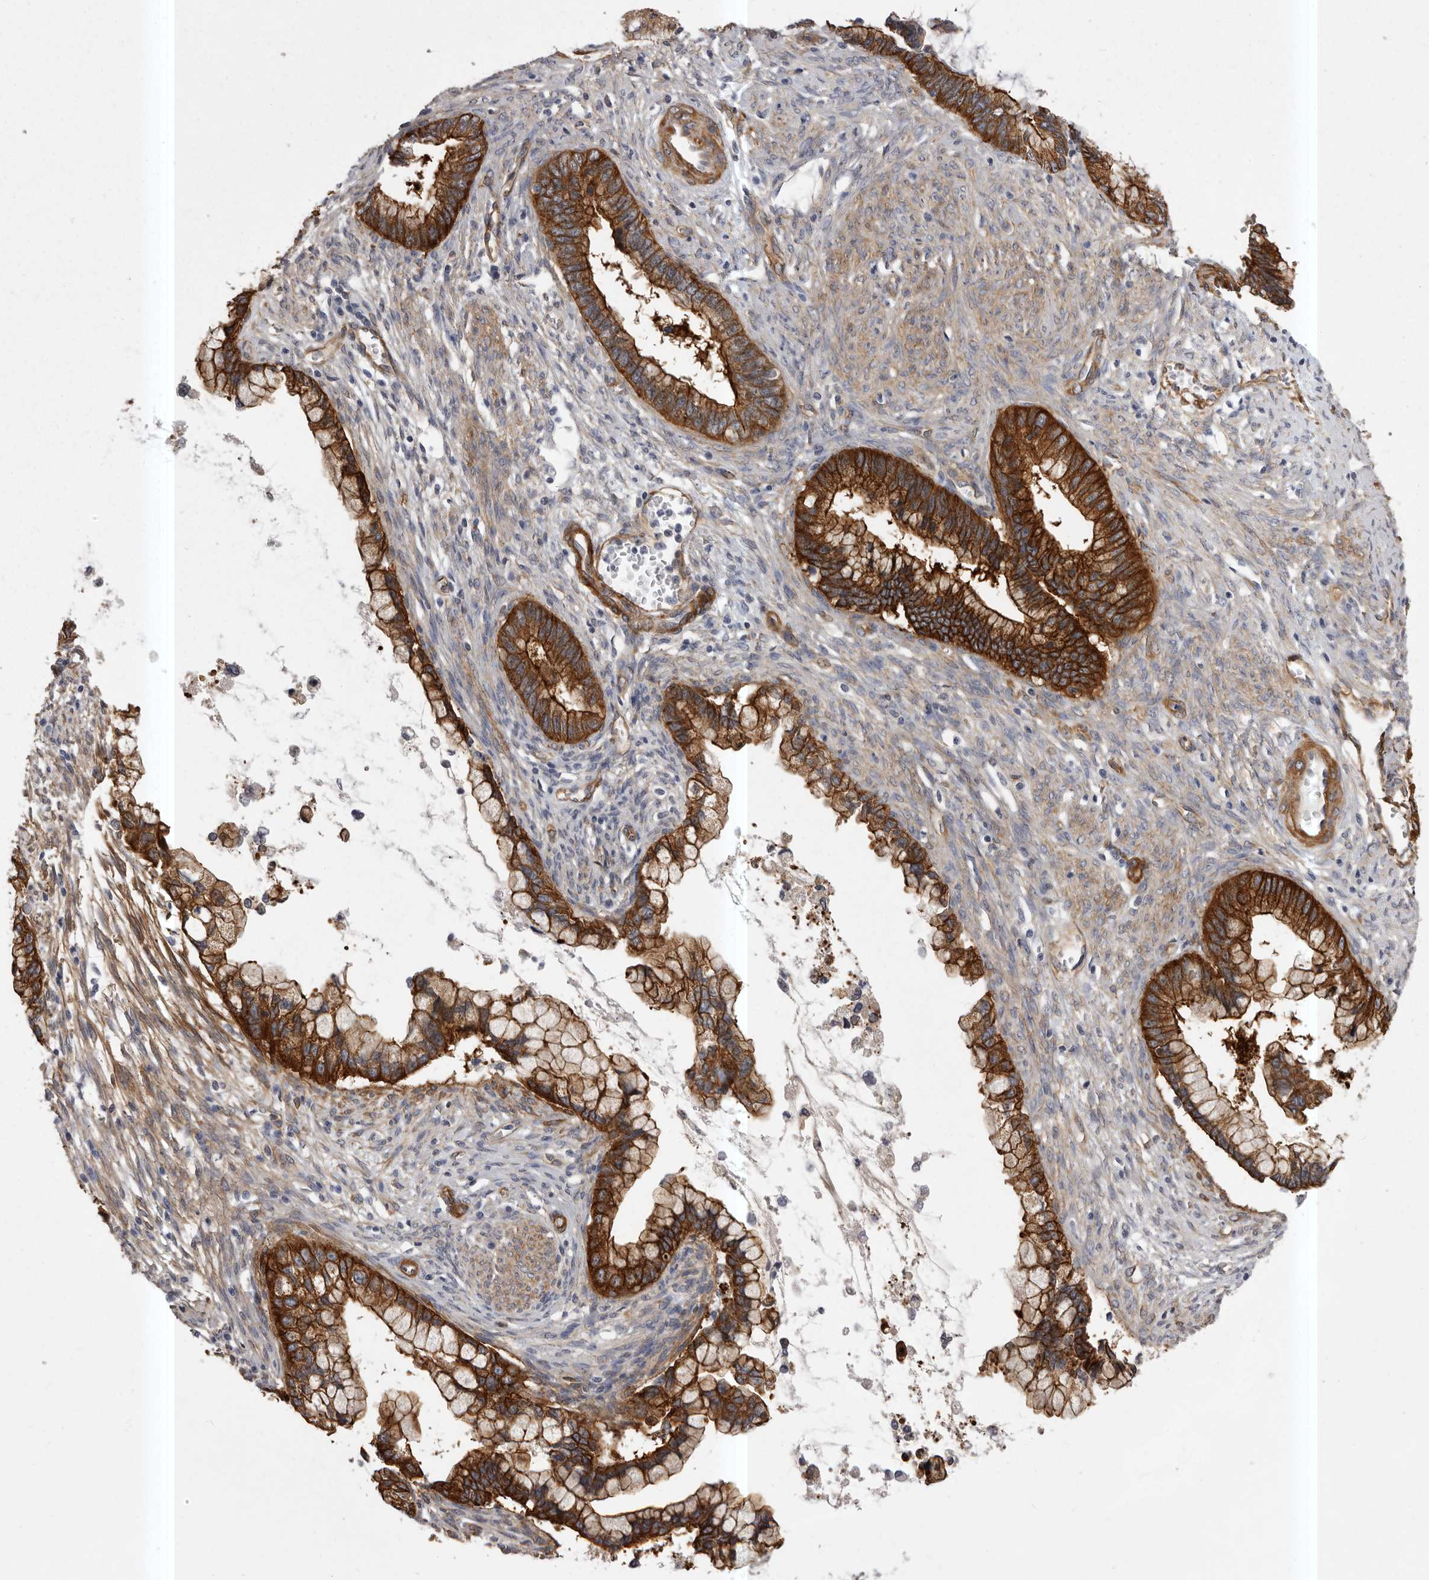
{"staining": {"intensity": "strong", "quantity": "25%-75%", "location": "cytoplasmic/membranous"}, "tissue": "cervical cancer", "cell_type": "Tumor cells", "image_type": "cancer", "snomed": [{"axis": "morphology", "description": "Adenocarcinoma, NOS"}, {"axis": "topography", "description": "Cervix"}], "caption": "Brown immunohistochemical staining in adenocarcinoma (cervical) shows strong cytoplasmic/membranous expression in about 25%-75% of tumor cells.", "gene": "ENAH", "patient": {"sex": "female", "age": 44}}